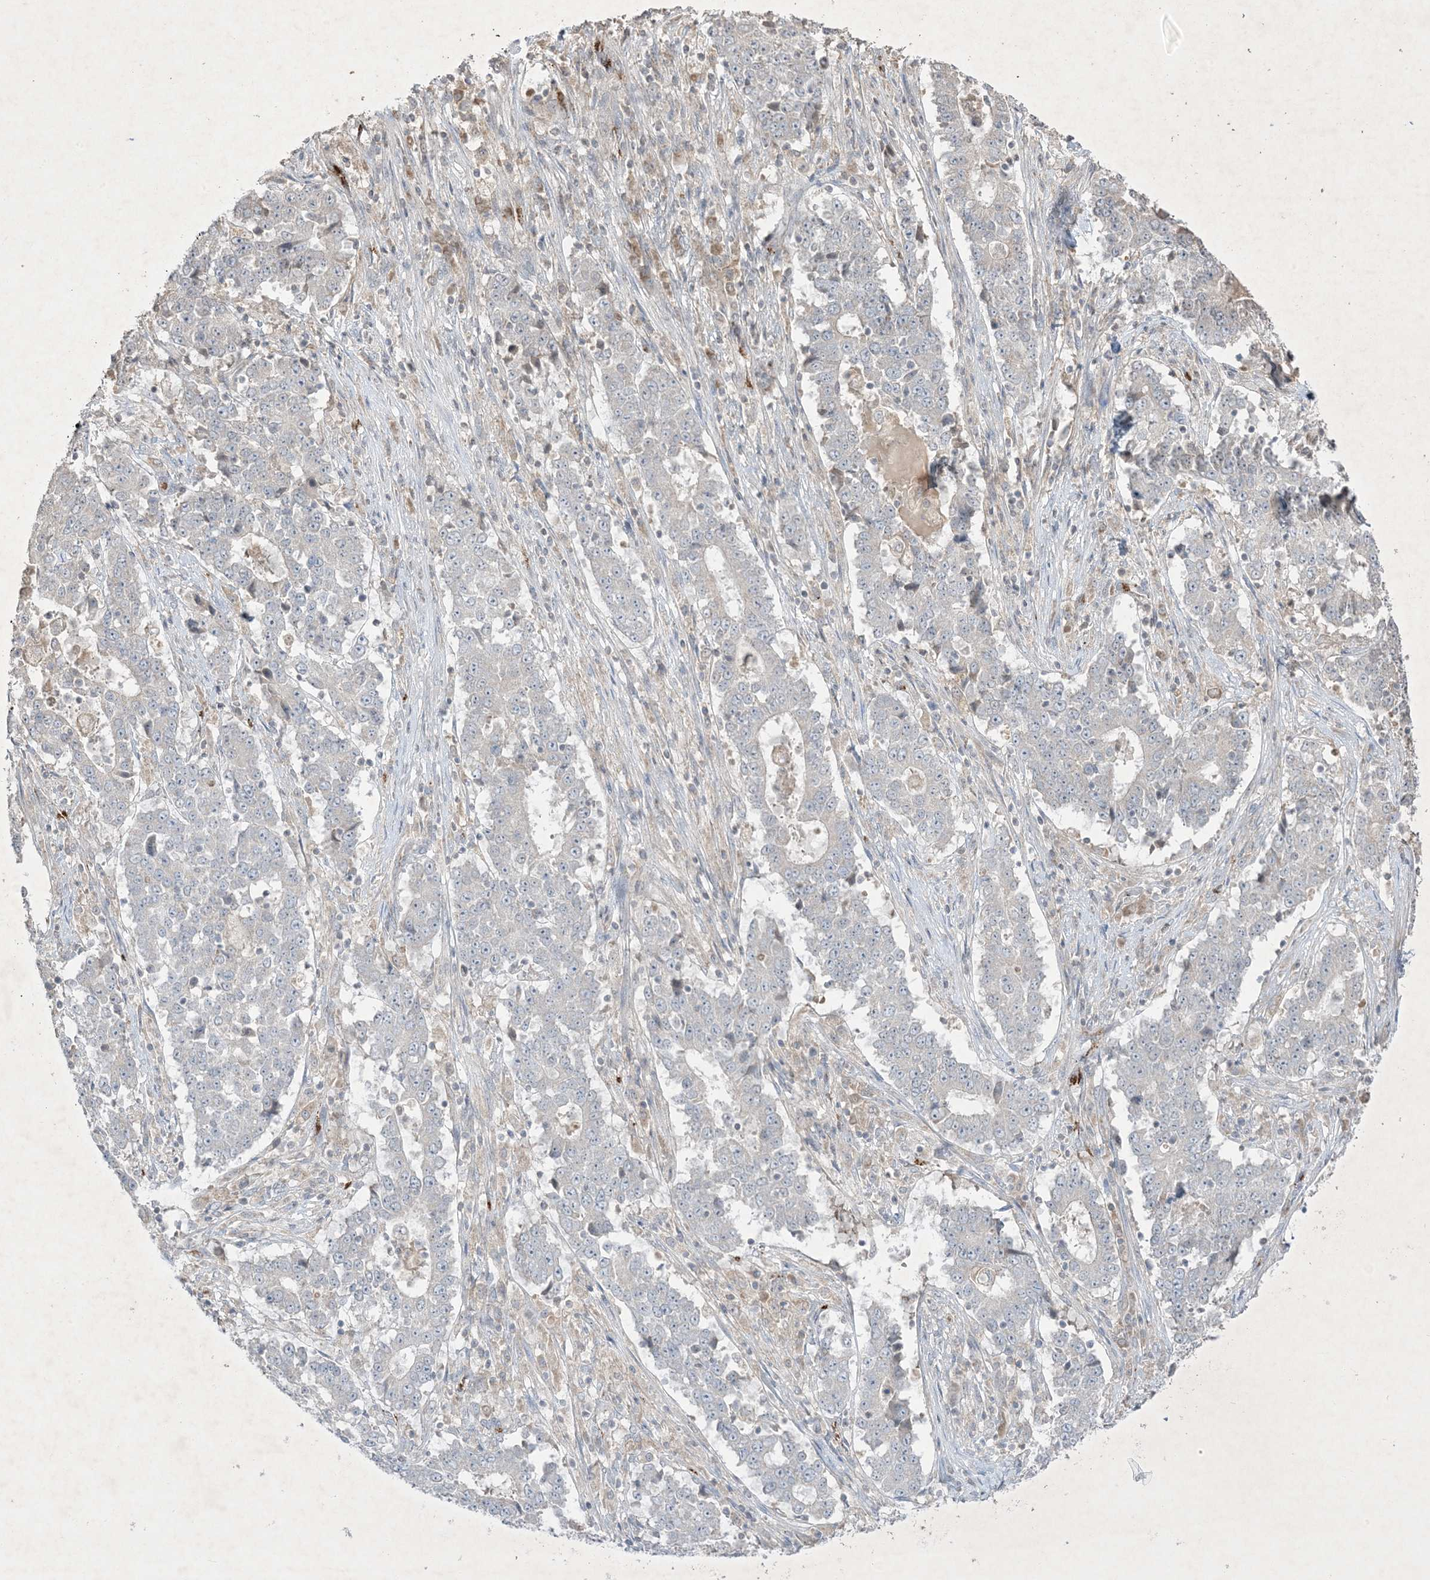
{"staining": {"intensity": "negative", "quantity": "none", "location": "none"}, "tissue": "stomach cancer", "cell_type": "Tumor cells", "image_type": "cancer", "snomed": [{"axis": "morphology", "description": "Adenocarcinoma, NOS"}, {"axis": "topography", "description": "Stomach"}], "caption": "This is a histopathology image of IHC staining of adenocarcinoma (stomach), which shows no staining in tumor cells.", "gene": "PRSS36", "patient": {"sex": "male", "age": 59}}